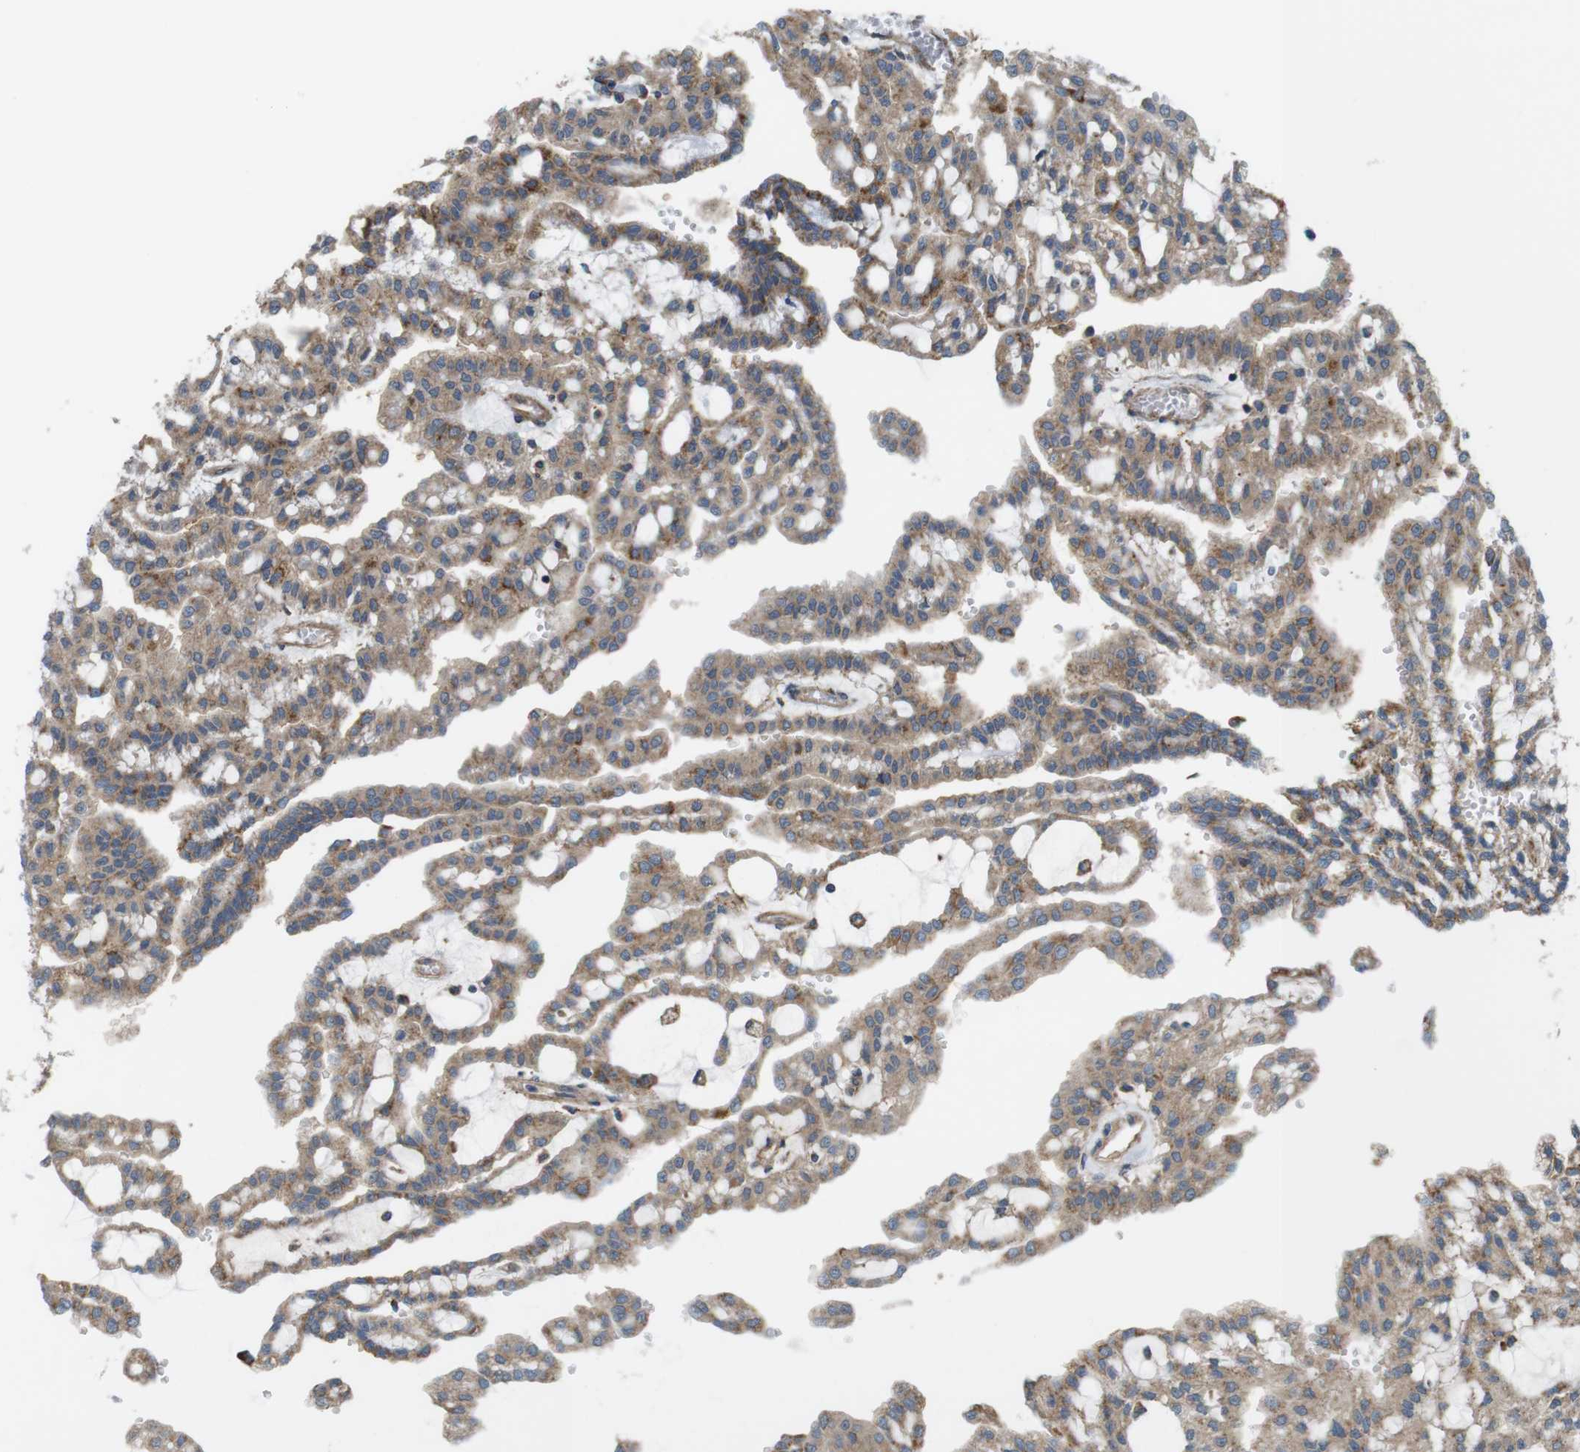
{"staining": {"intensity": "moderate", "quantity": ">75%", "location": "cytoplasmic/membranous"}, "tissue": "renal cancer", "cell_type": "Tumor cells", "image_type": "cancer", "snomed": [{"axis": "morphology", "description": "Adenocarcinoma, NOS"}, {"axis": "topography", "description": "Kidney"}], "caption": "Human renal adenocarcinoma stained with a protein marker demonstrates moderate staining in tumor cells.", "gene": "DDAH2", "patient": {"sex": "male", "age": 63}}